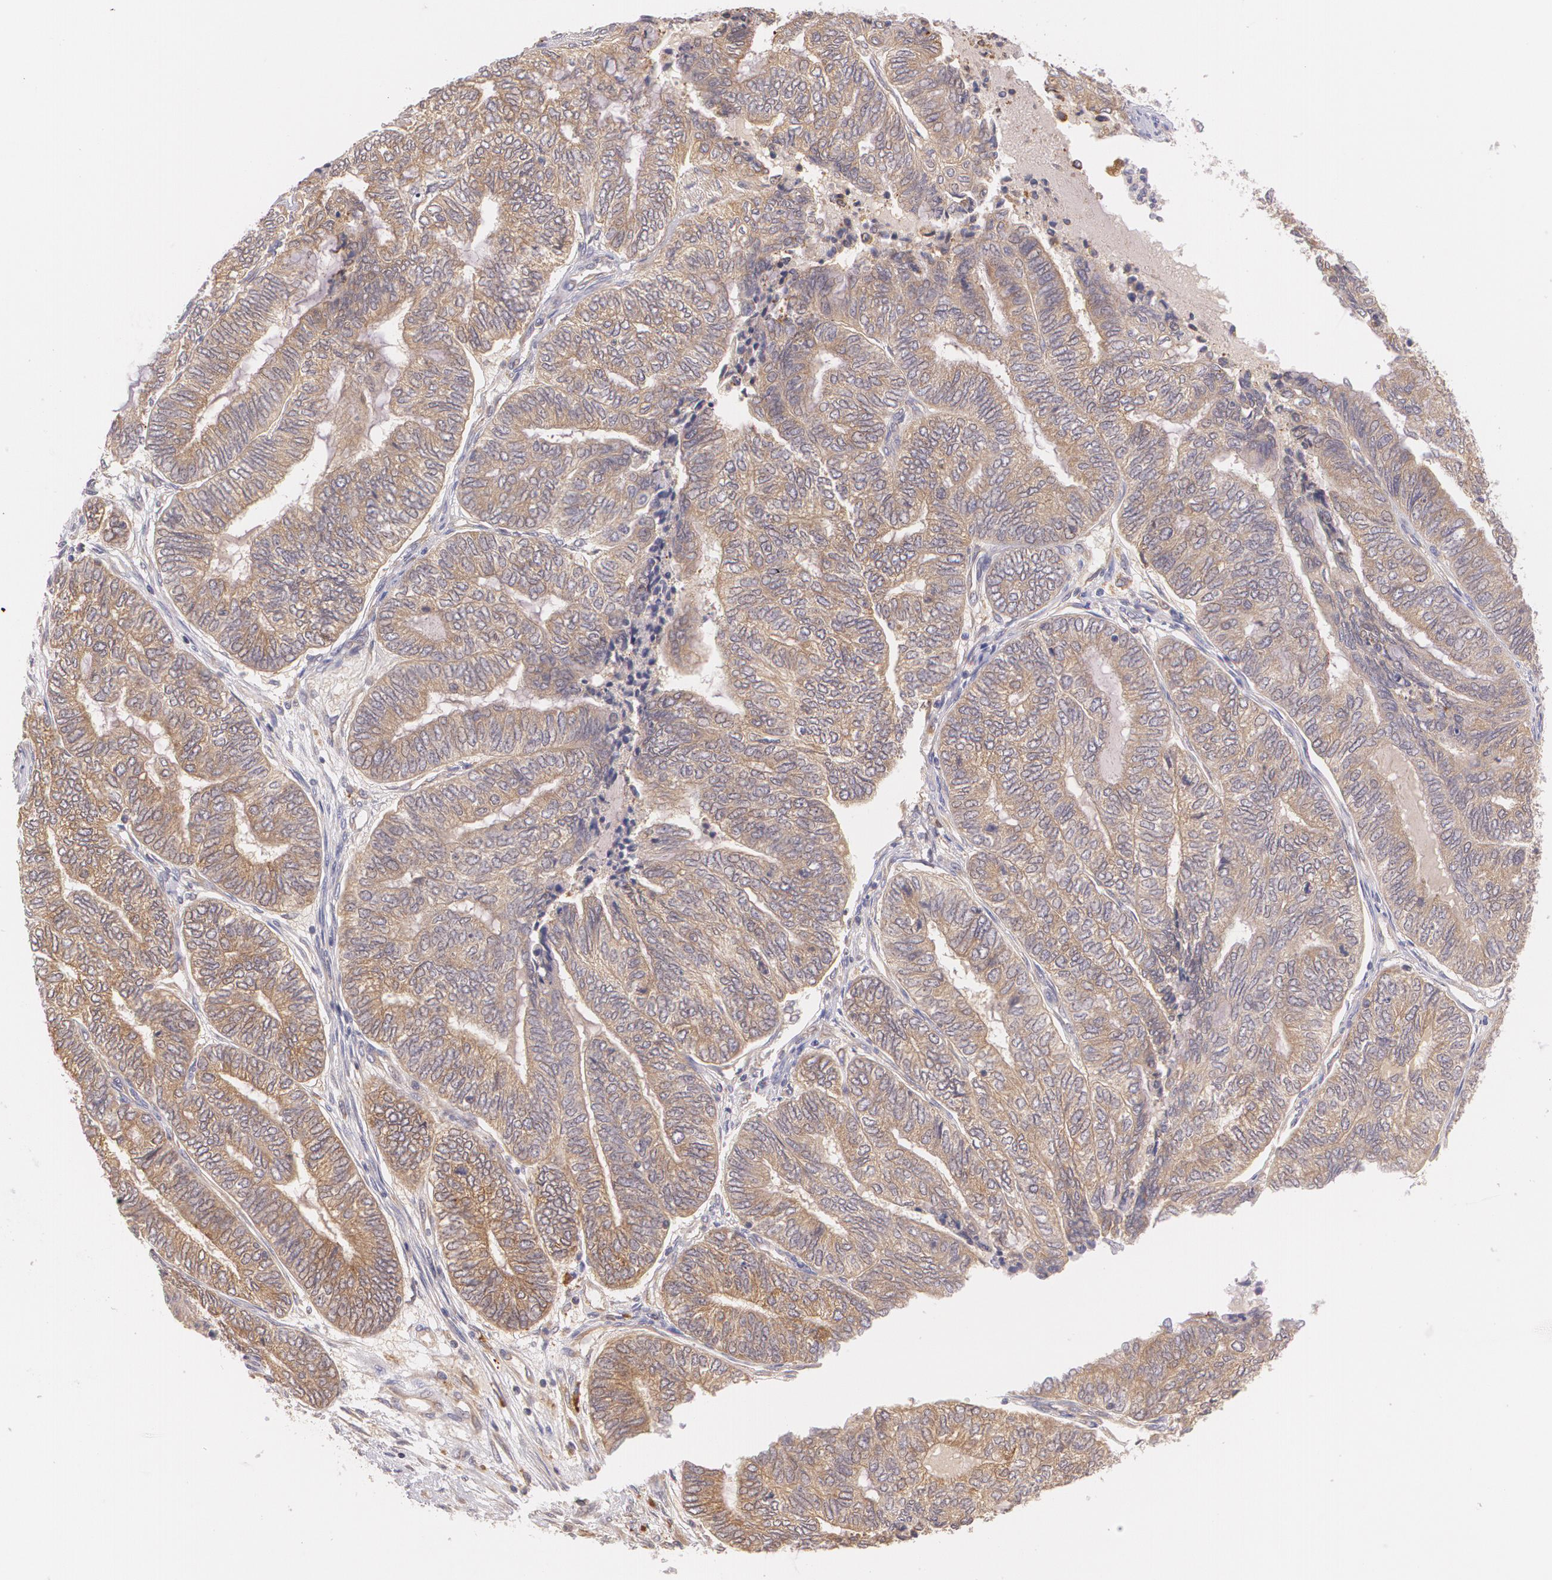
{"staining": {"intensity": "moderate", "quantity": ">75%", "location": "cytoplasmic/membranous"}, "tissue": "endometrial cancer", "cell_type": "Tumor cells", "image_type": "cancer", "snomed": [{"axis": "morphology", "description": "Adenocarcinoma, NOS"}, {"axis": "topography", "description": "Uterus"}, {"axis": "topography", "description": "Endometrium"}], "caption": "Immunohistochemical staining of human endometrial adenocarcinoma demonstrates medium levels of moderate cytoplasmic/membranous positivity in approximately >75% of tumor cells.", "gene": "CCL17", "patient": {"sex": "female", "age": 70}}